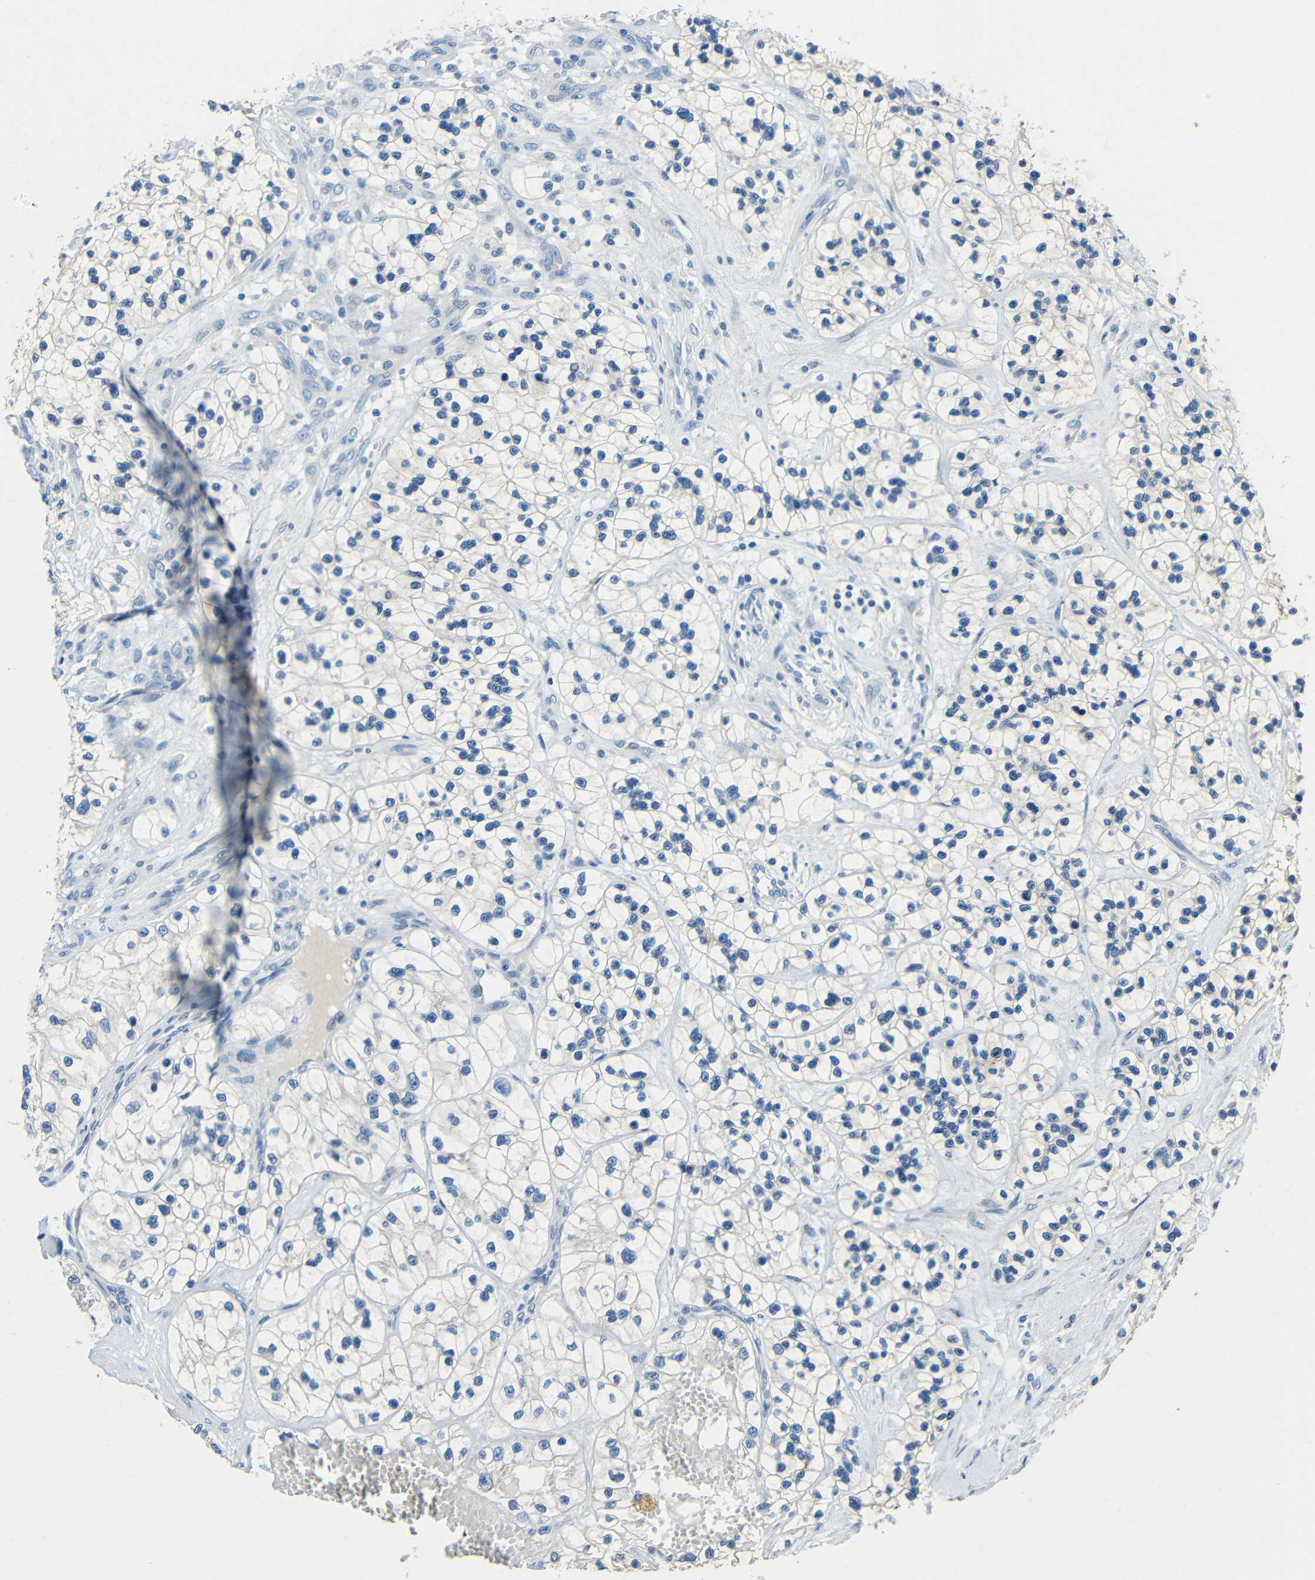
{"staining": {"intensity": "negative", "quantity": "none", "location": "none"}, "tissue": "renal cancer", "cell_type": "Tumor cells", "image_type": "cancer", "snomed": [{"axis": "morphology", "description": "Adenocarcinoma, NOS"}, {"axis": "topography", "description": "Kidney"}], "caption": "This is an IHC micrograph of renal cancer (adenocarcinoma). There is no staining in tumor cells.", "gene": "FMO5", "patient": {"sex": "female", "age": 57}}